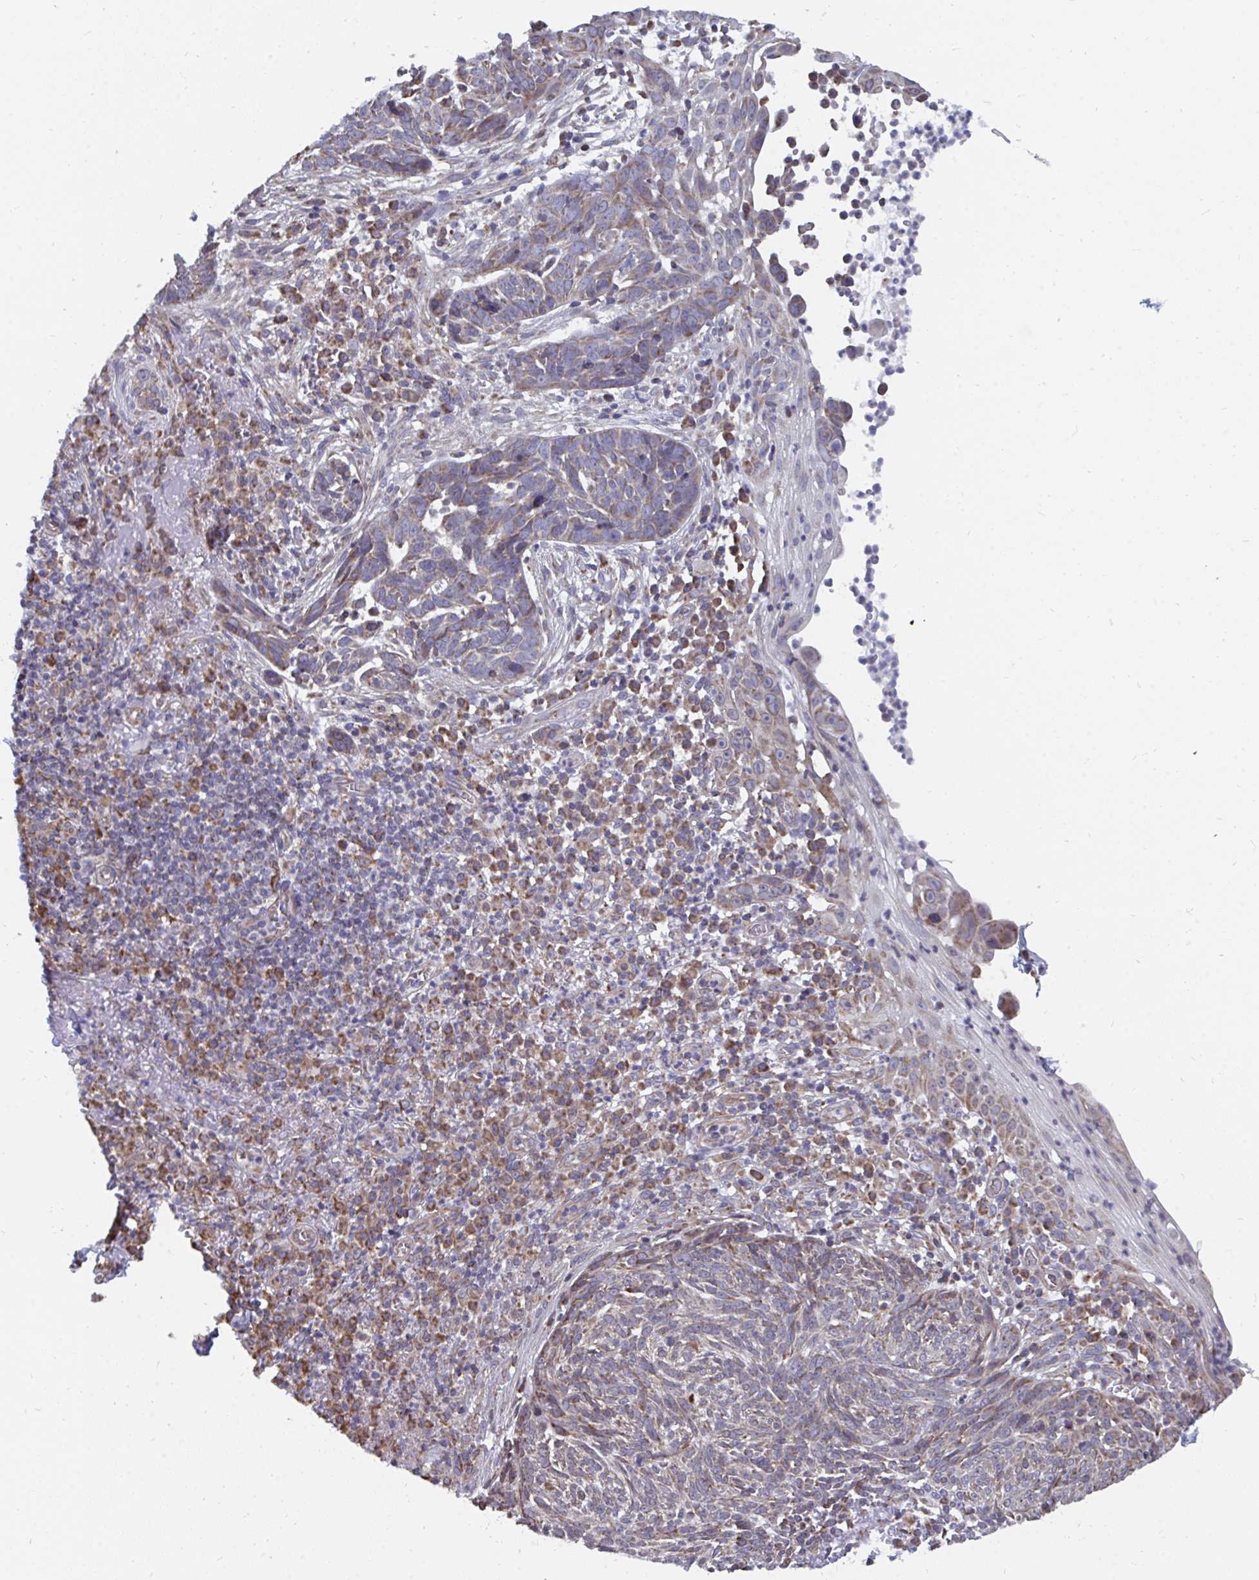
{"staining": {"intensity": "moderate", "quantity": ">75%", "location": "cytoplasmic/membranous"}, "tissue": "skin cancer", "cell_type": "Tumor cells", "image_type": "cancer", "snomed": [{"axis": "morphology", "description": "Basal cell carcinoma"}, {"axis": "topography", "description": "Skin"}, {"axis": "topography", "description": "Skin of face"}], "caption": "A micrograph of skin basal cell carcinoma stained for a protein reveals moderate cytoplasmic/membranous brown staining in tumor cells.", "gene": "ELAVL1", "patient": {"sex": "female", "age": 95}}